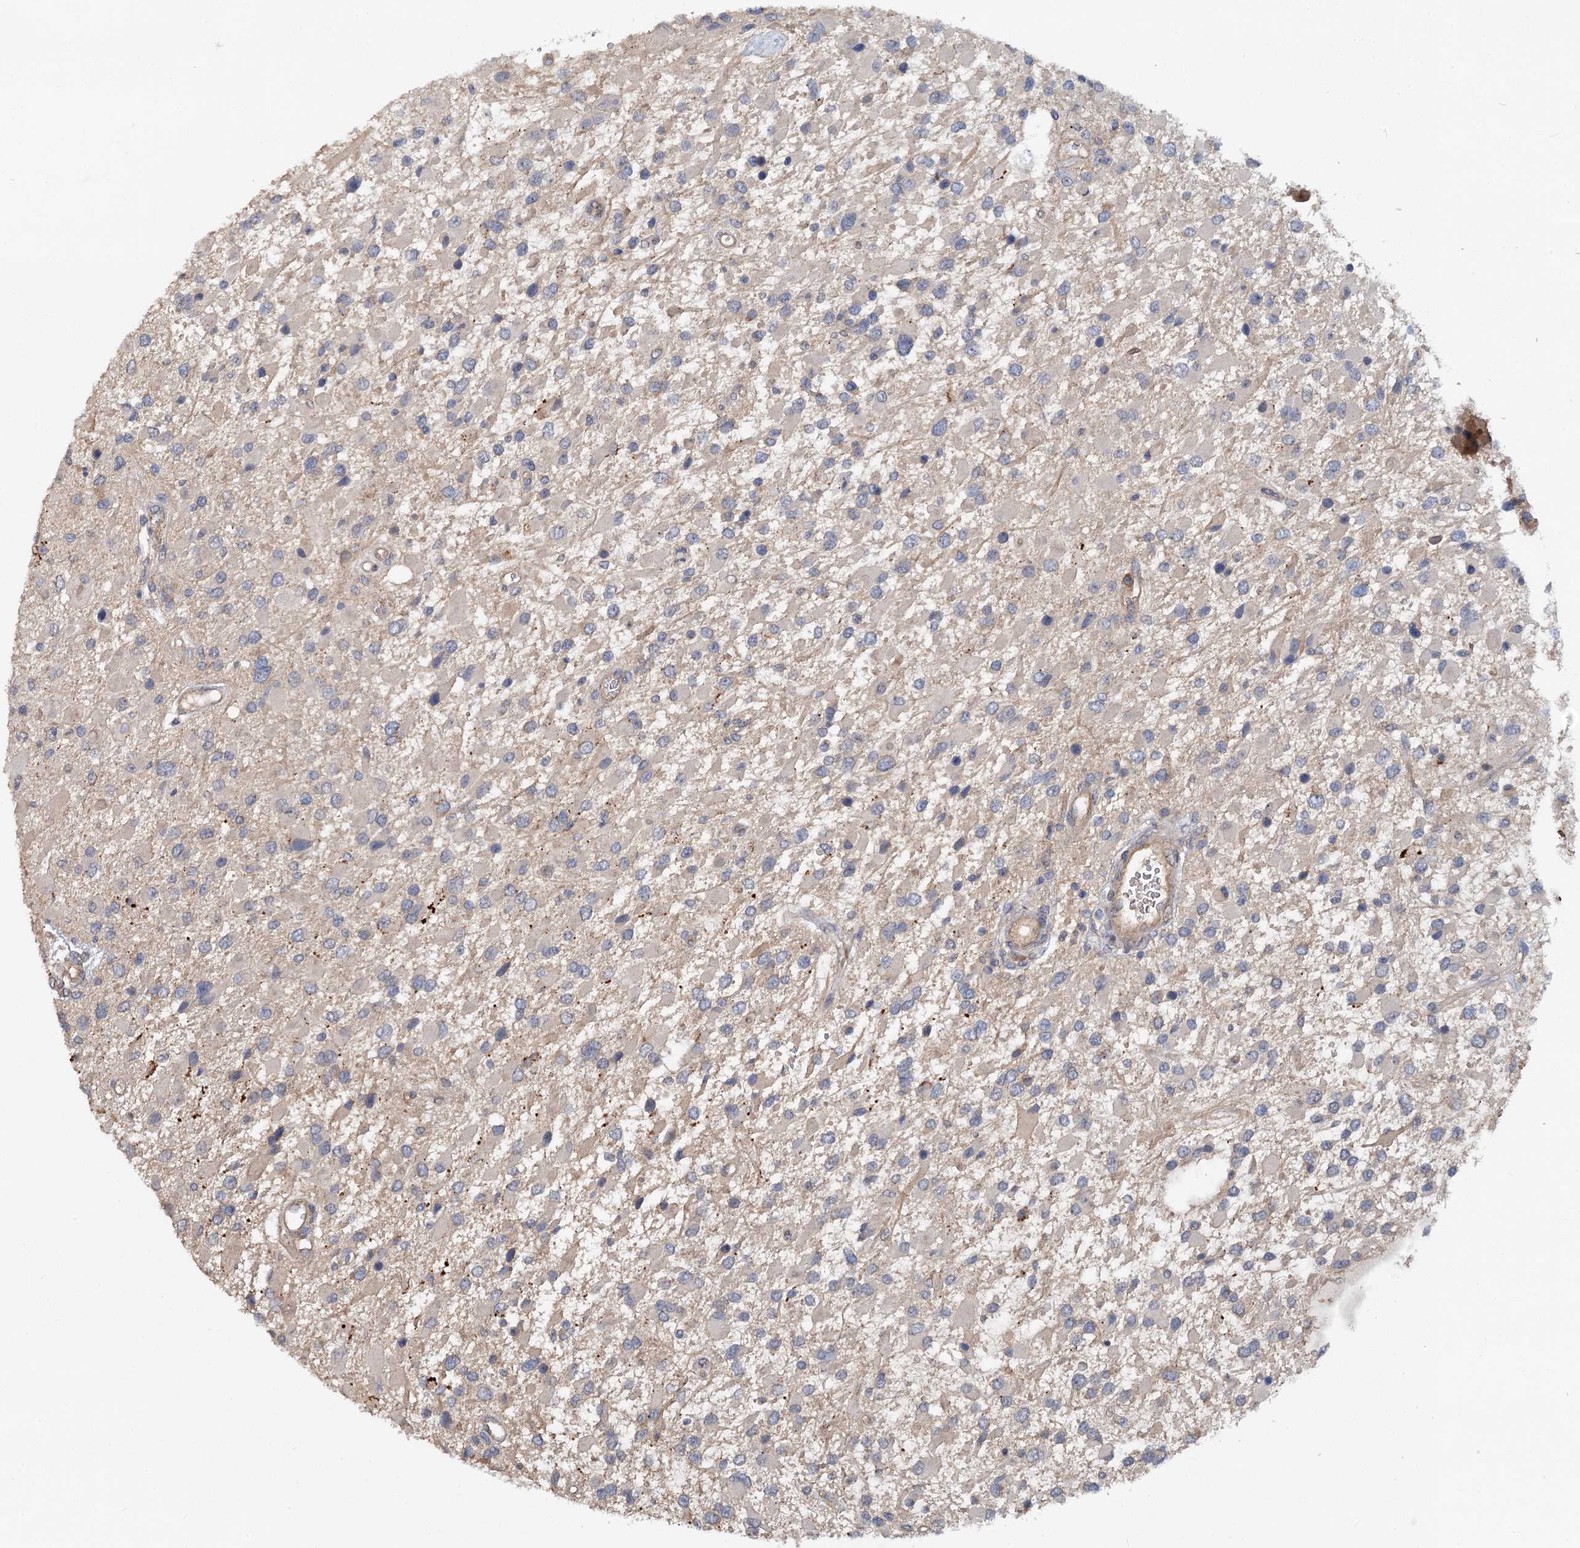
{"staining": {"intensity": "negative", "quantity": "none", "location": "none"}, "tissue": "glioma", "cell_type": "Tumor cells", "image_type": "cancer", "snomed": [{"axis": "morphology", "description": "Glioma, malignant, High grade"}, {"axis": "topography", "description": "Brain"}], "caption": "This photomicrograph is of high-grade glioma (malignant) stained with IHC to label a protein in brown with the nuclei are counter-stained blue. There is no expression in tumor cells.", "gene": "ZNF324", "patient": {"sex": "male", "age": 53}}